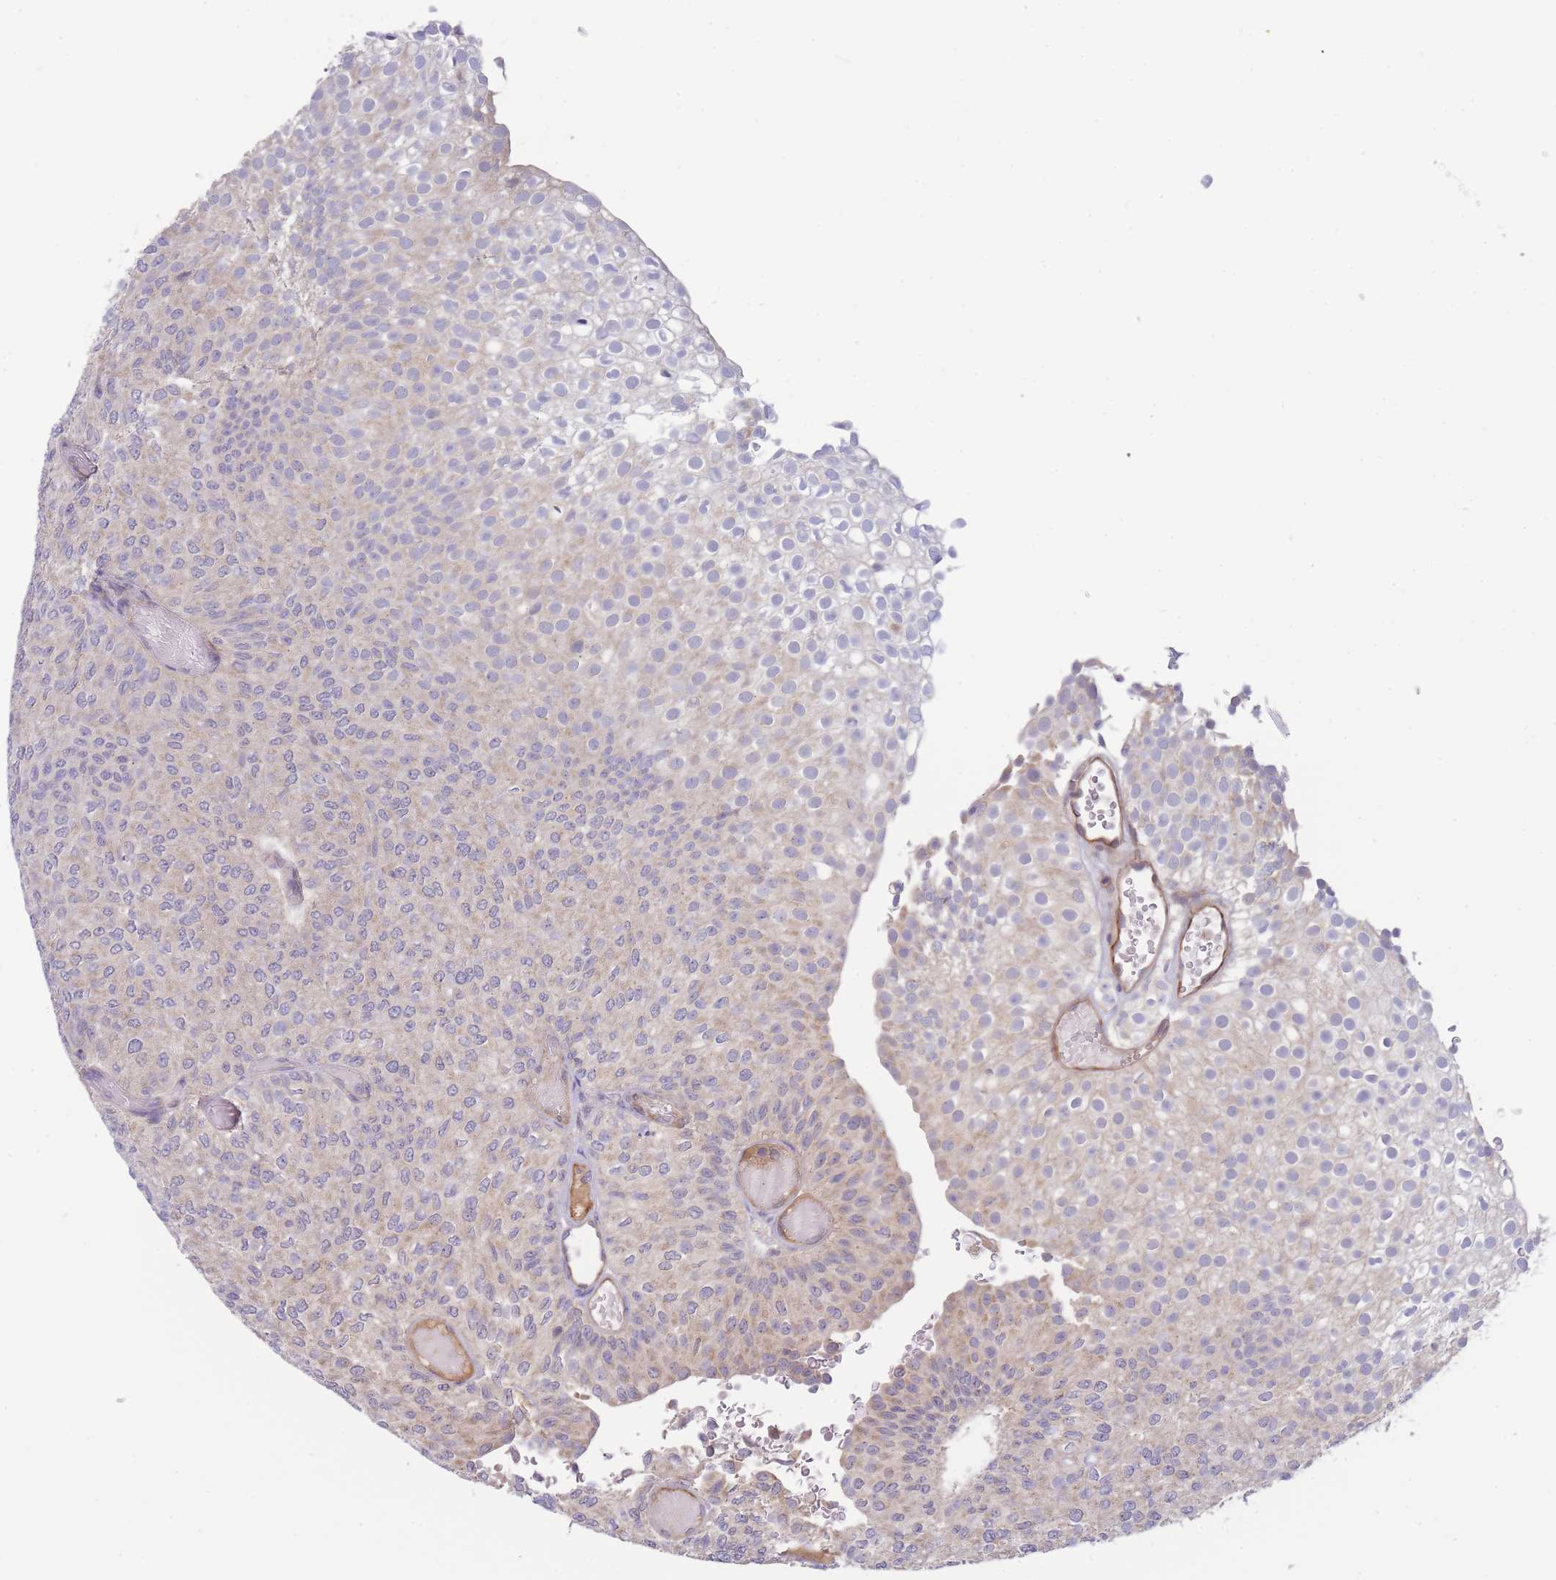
{"staining": {"intensity": "negative", "quantity": "none", "location": "none"}, "tissue": "urothelial cancer", "cell_type": "Tumor cells", "image_type": "cancer", "snomed": [{"axis": "morphology", "description": "Urothelial carcinoma, Low grade"}, {"axis": "topography", "description": "Urinary bladder"}], "caption": "Urothelial cancer was stained to show a protein in brown. There is no significant staining in tumor cells.", "gene": "NDUFAF5", "patient": {"sex": "male", "age": 78}}